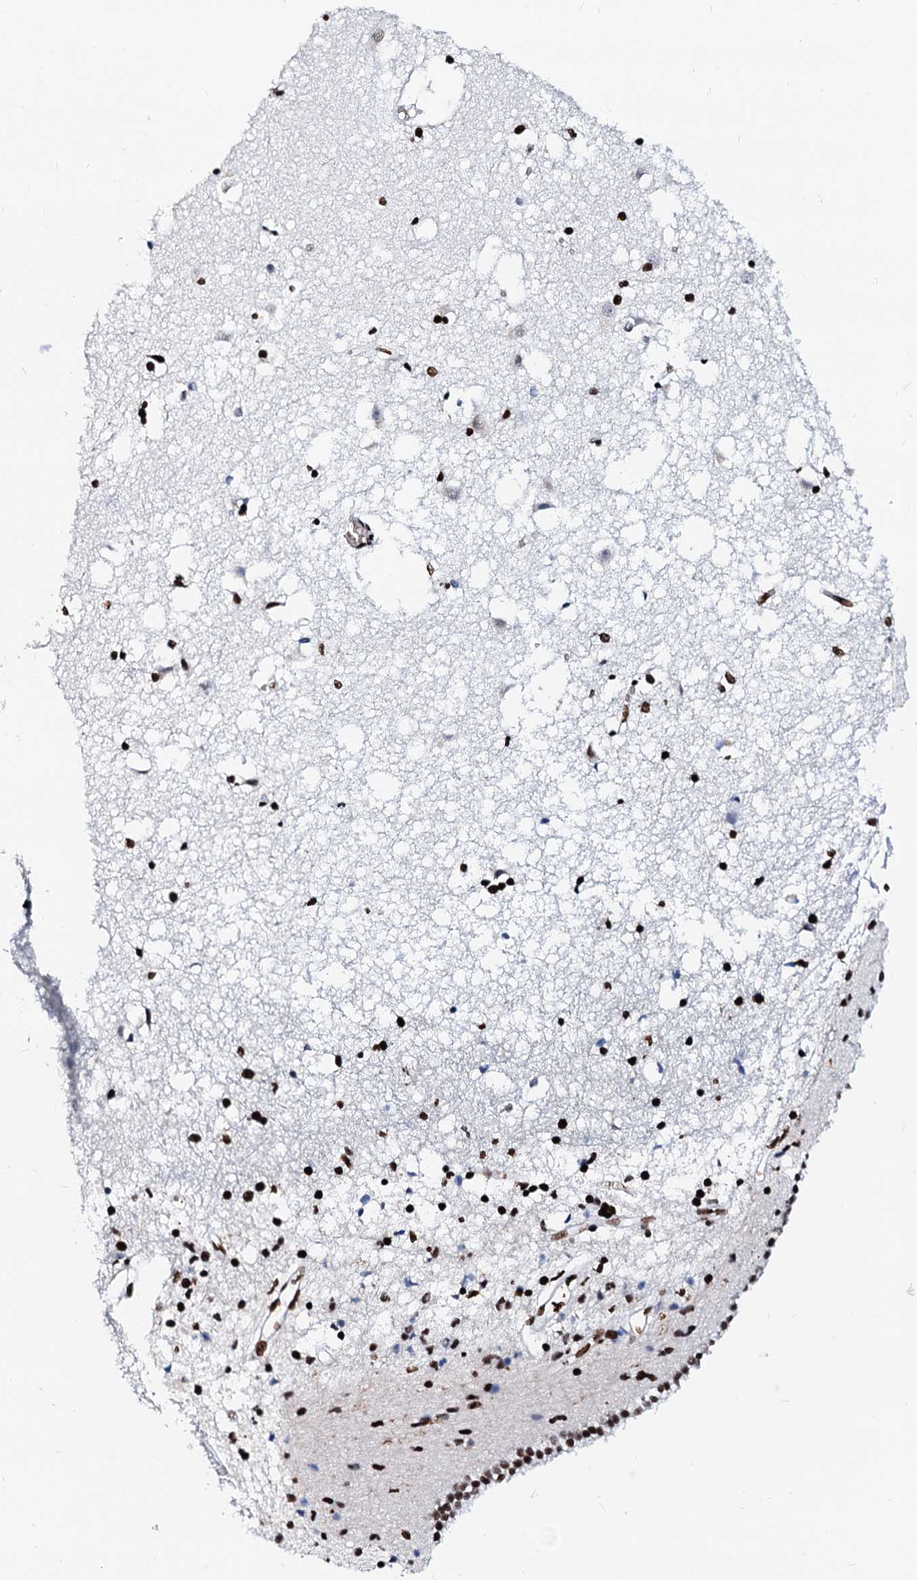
{"staining": {"intensity": "strong", "quantity": "25%-75%", "location": "nuclear"}, "tissue": "caudate", "cell_type": "Glial cells", "image_type": "normal", "snomed": [{"axis": "morphology", "description": "Normal tissue, NOS"}, {"axis": "topography", "description": "Lateral ventricle wall"}], "caption": "The image demonstrates staining of normal caudate, revealing strong nuclear protein expression (brown color) within glial cells.", "gene": "RALY", "patient": {"sex": "male", "age": 45}}